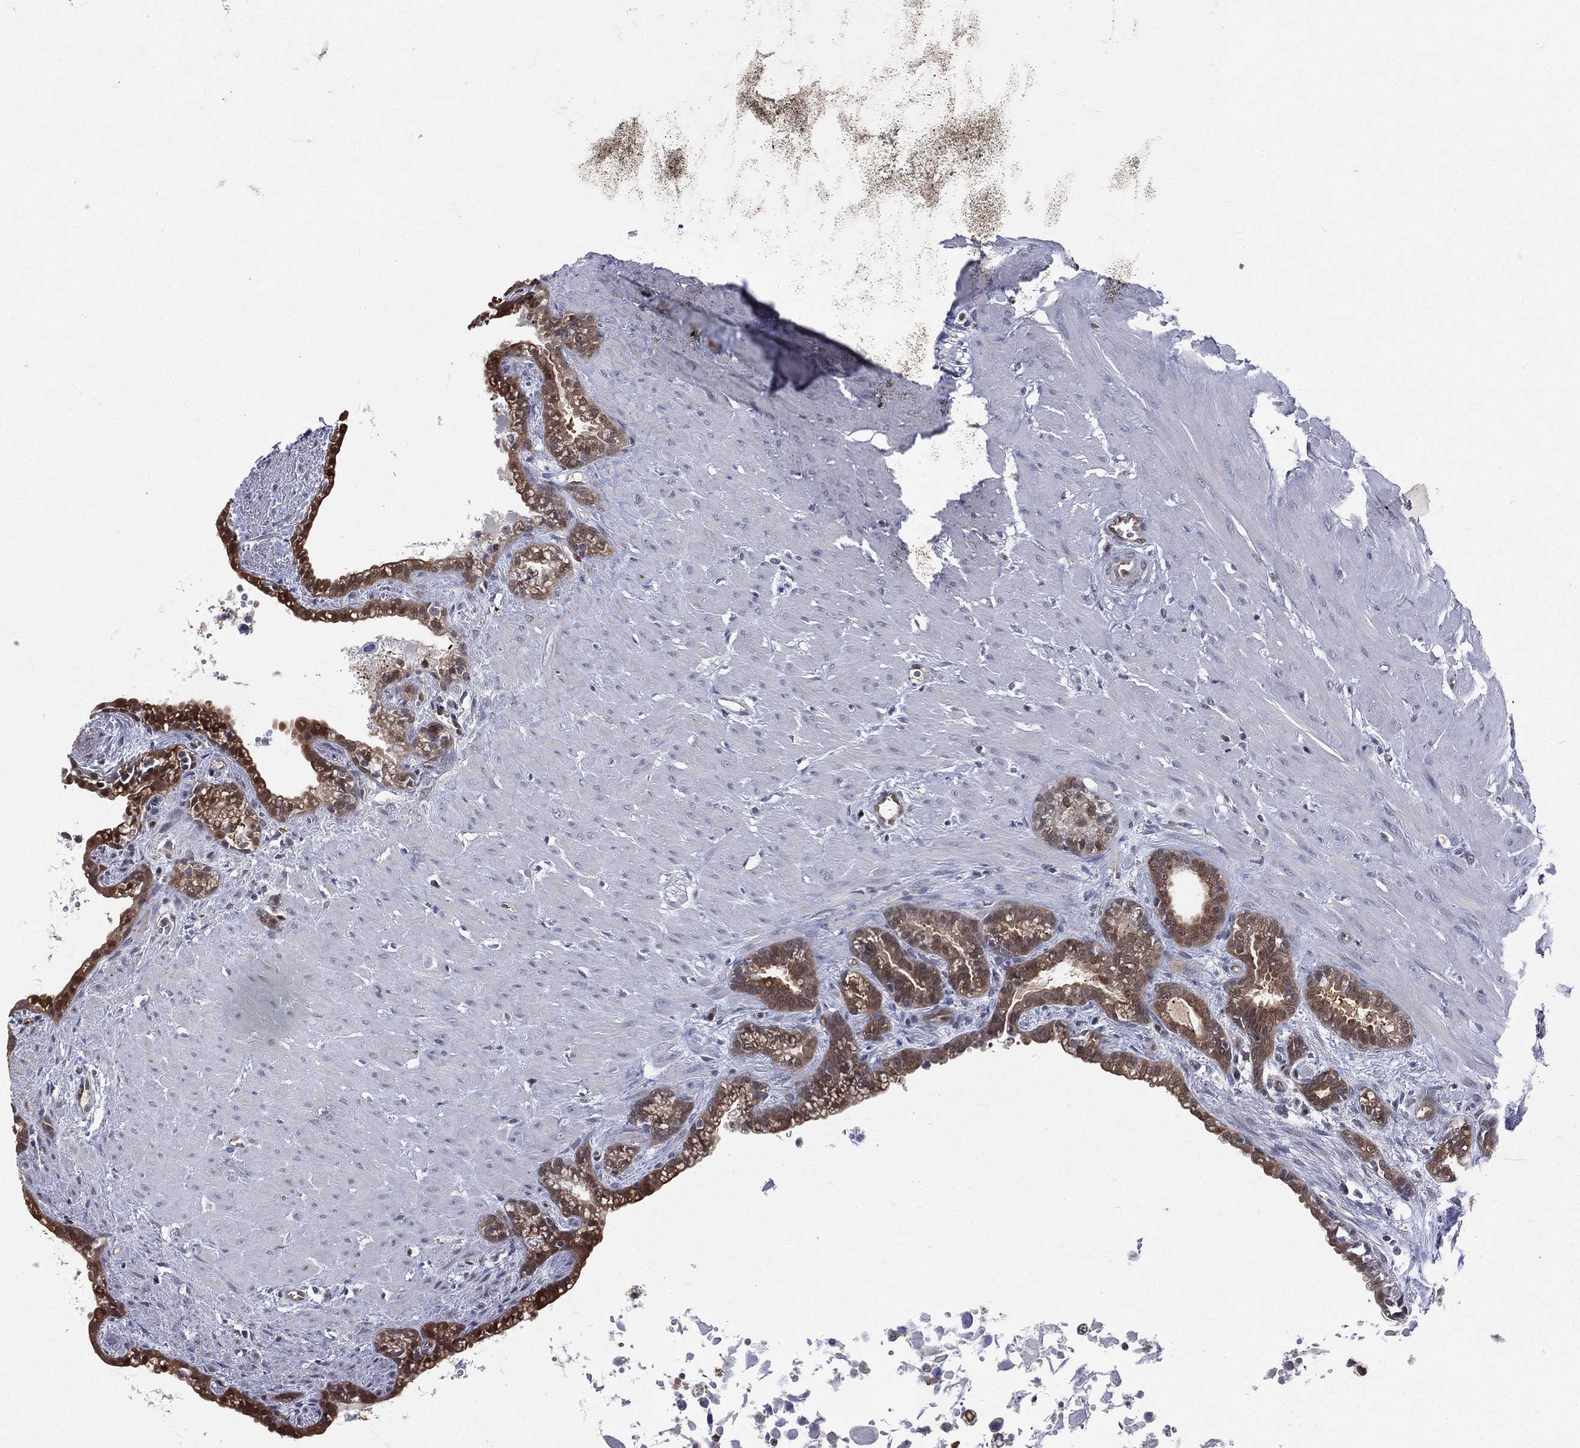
{"staining": {"intensity": "strong", "quantity": "25%-75%", "location": "cytoplasmic/membranous"}, "tissue": "seminal vesicle", "cell_type": "Glandular cells", "image_type": "normal", "snomed": [{"axis": "morphology", "description": "Normal tissue, NOS"}, {"axis": "morphology", "description": "Urothelial carcinoma, NOS"}, {"axis": "topography", "description": "Urinary bladder"}, {"axis": "topography", "description": "Seminal veicle"}], "caption": "IHC histopathology image of unremarkable seminal vesicle: human seminal vesicle stained using immunohistochemistry (IHC) displays high levels of strong protein expression localized specifically in the cytoplasmic/membranous of glandular cells, appearing as a cytoplasmic/membranous brown color.", "gene": "GMPR2", "patient": {"sex": "male", "age": 76}}